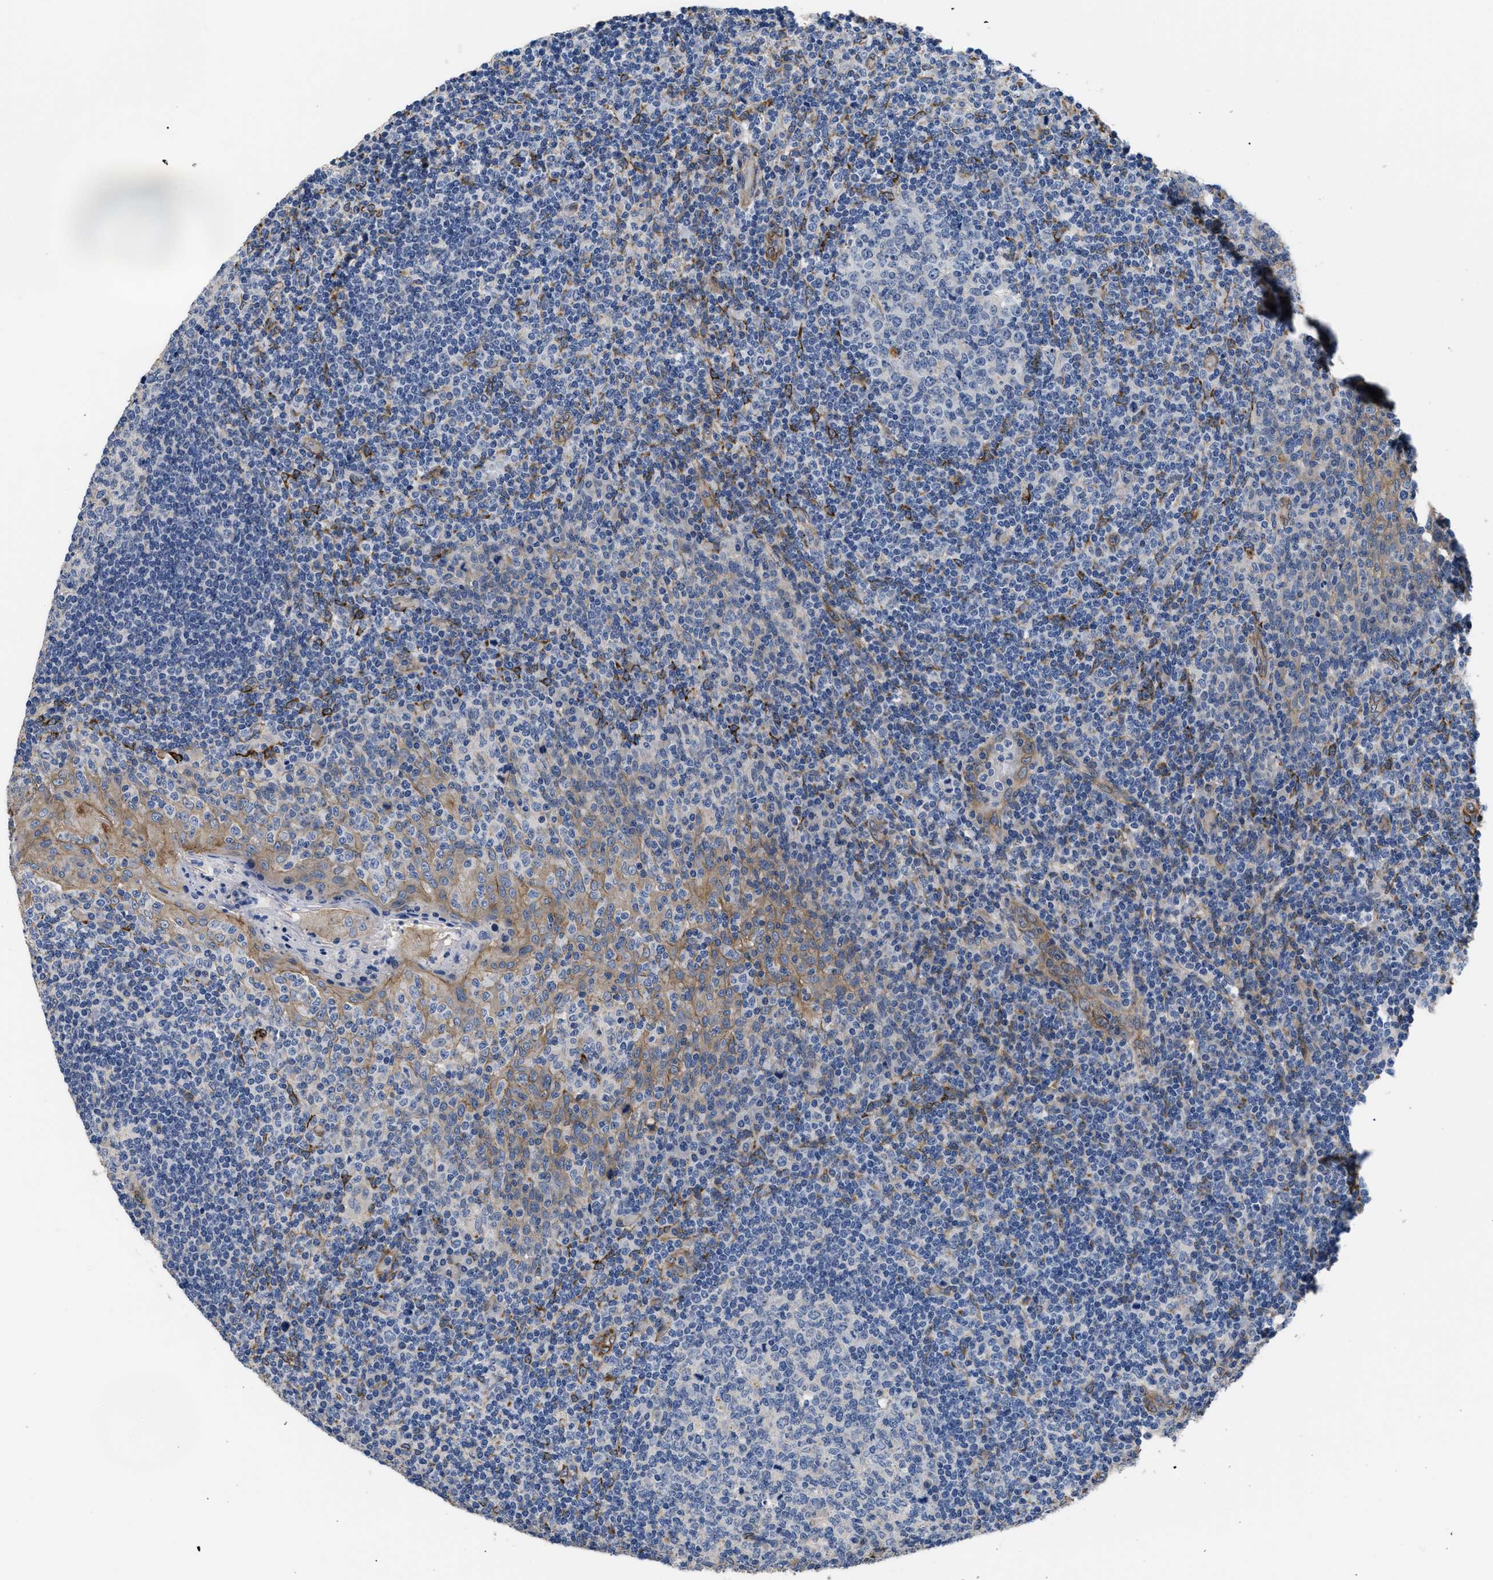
{"staining": {"intensity": "negative", "quantity": "none", "location": "none"}, "tissue": "tonsil", "cell_type": "Germinal center cells", "image_type": "normal", "snomed": [{"axis": "morphology", "description": "Normal tissue, NOS"}, {"axis": "topography", "description": "Tonsil"}], "caption": "DAB (3,3'-diaminobenzidine) immunohistochemical staining of unremarkable tonsil exhibits no significant expression in germinal center cells. (DAB (3,3'-diaminobenzidine) IHC, high magnification).", "gene": "SQLE", "patient": {"sex": "female", "age": 19}}